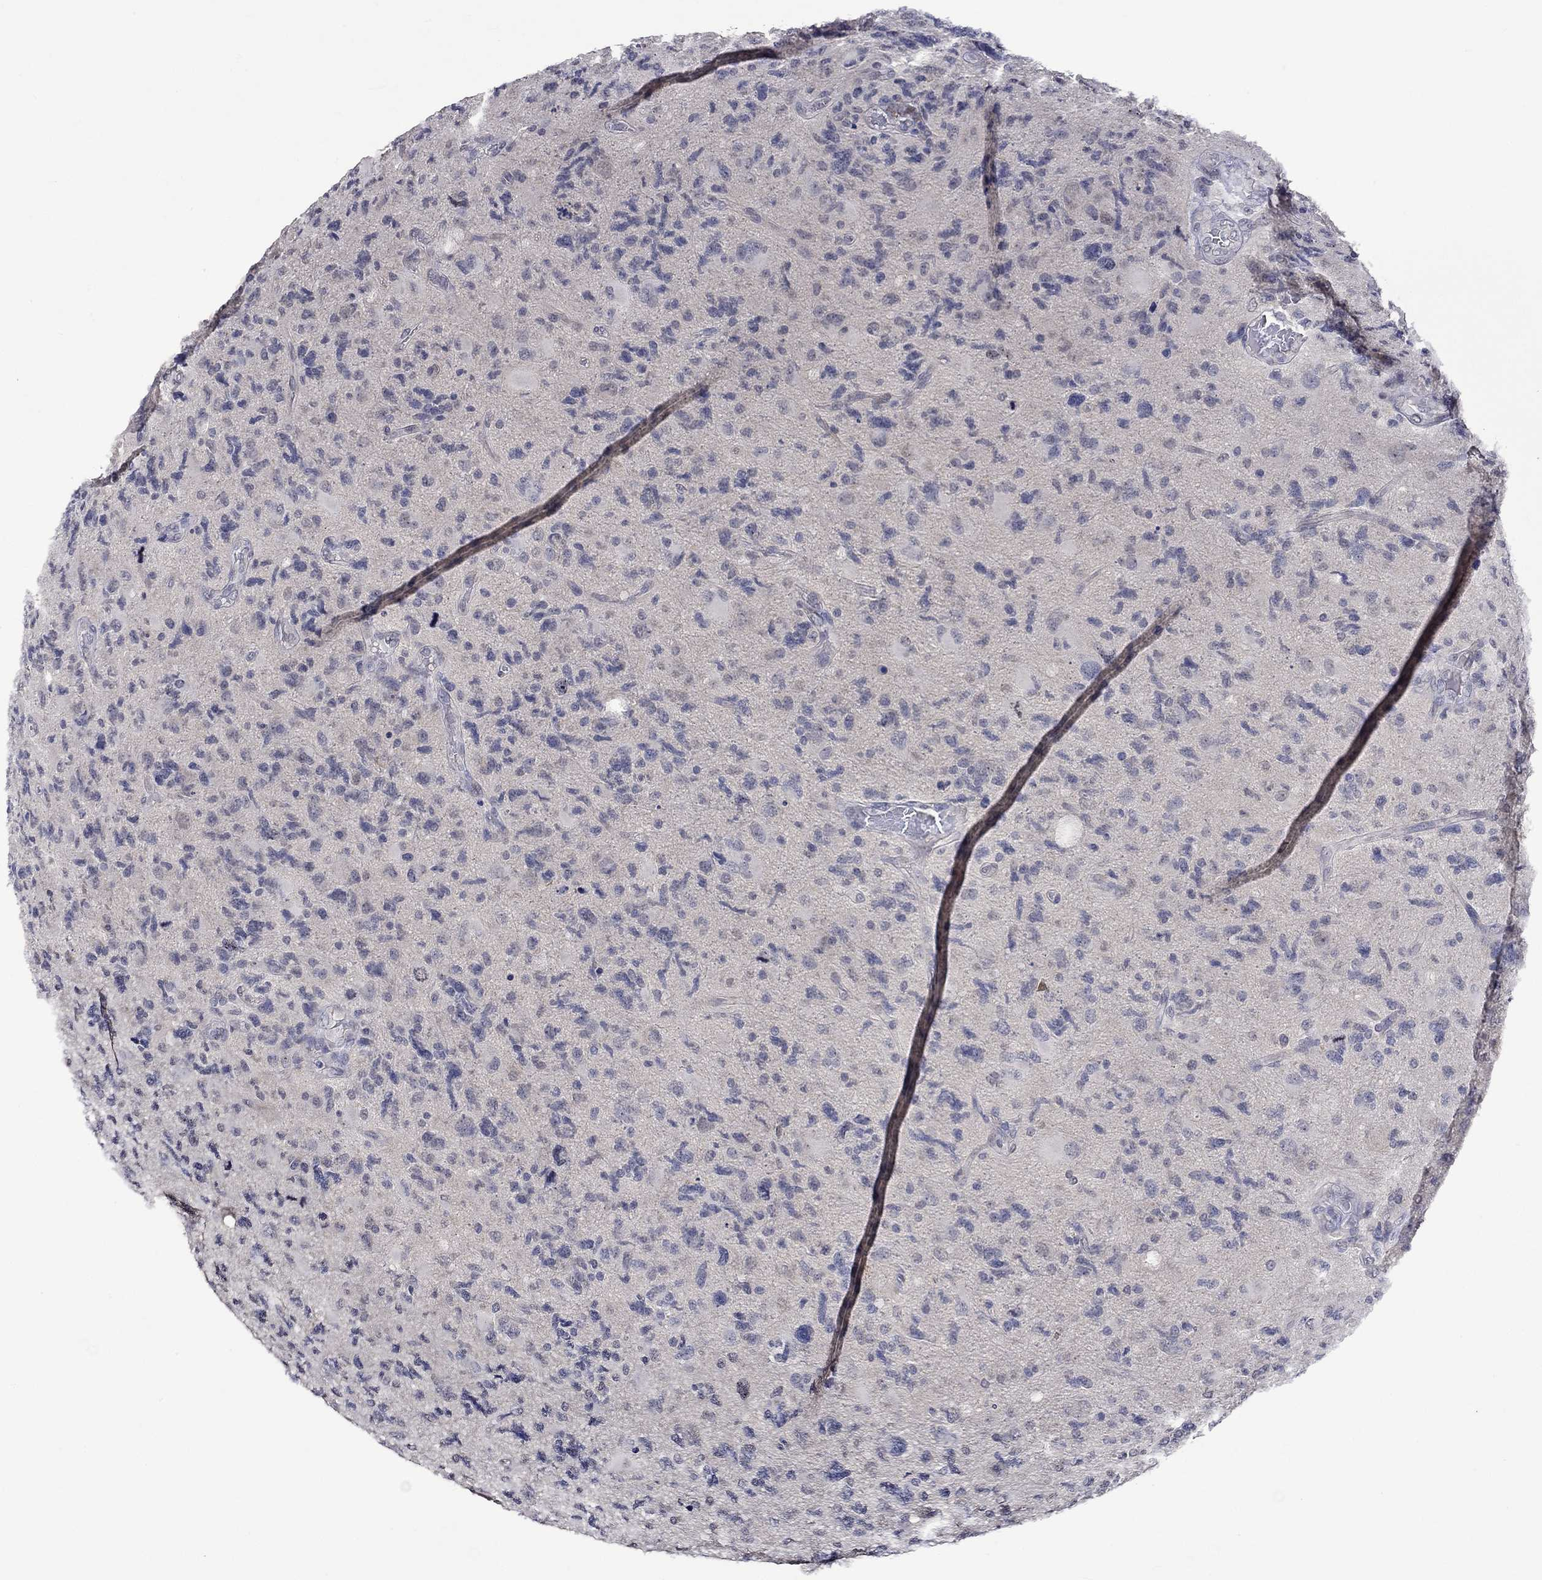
{"staining": {"intensity": "negative", "quantity": "none", "location": "none"}, "tissue": "glioma", "cell_type": "Tumor cells", "image_type": "cancer", "snomed": [{"axis": "morphology", "description": "Glioma, malignant, High grade"}, {"axis": "topography", "description": "Cerebral cortex"}], "caption": "Glioma stained for a protein using immunohistochemistry exhibits no positivity tumor cells.", "gene": "DDX3Y", "patient": {"sex": "male", "age": 70}}